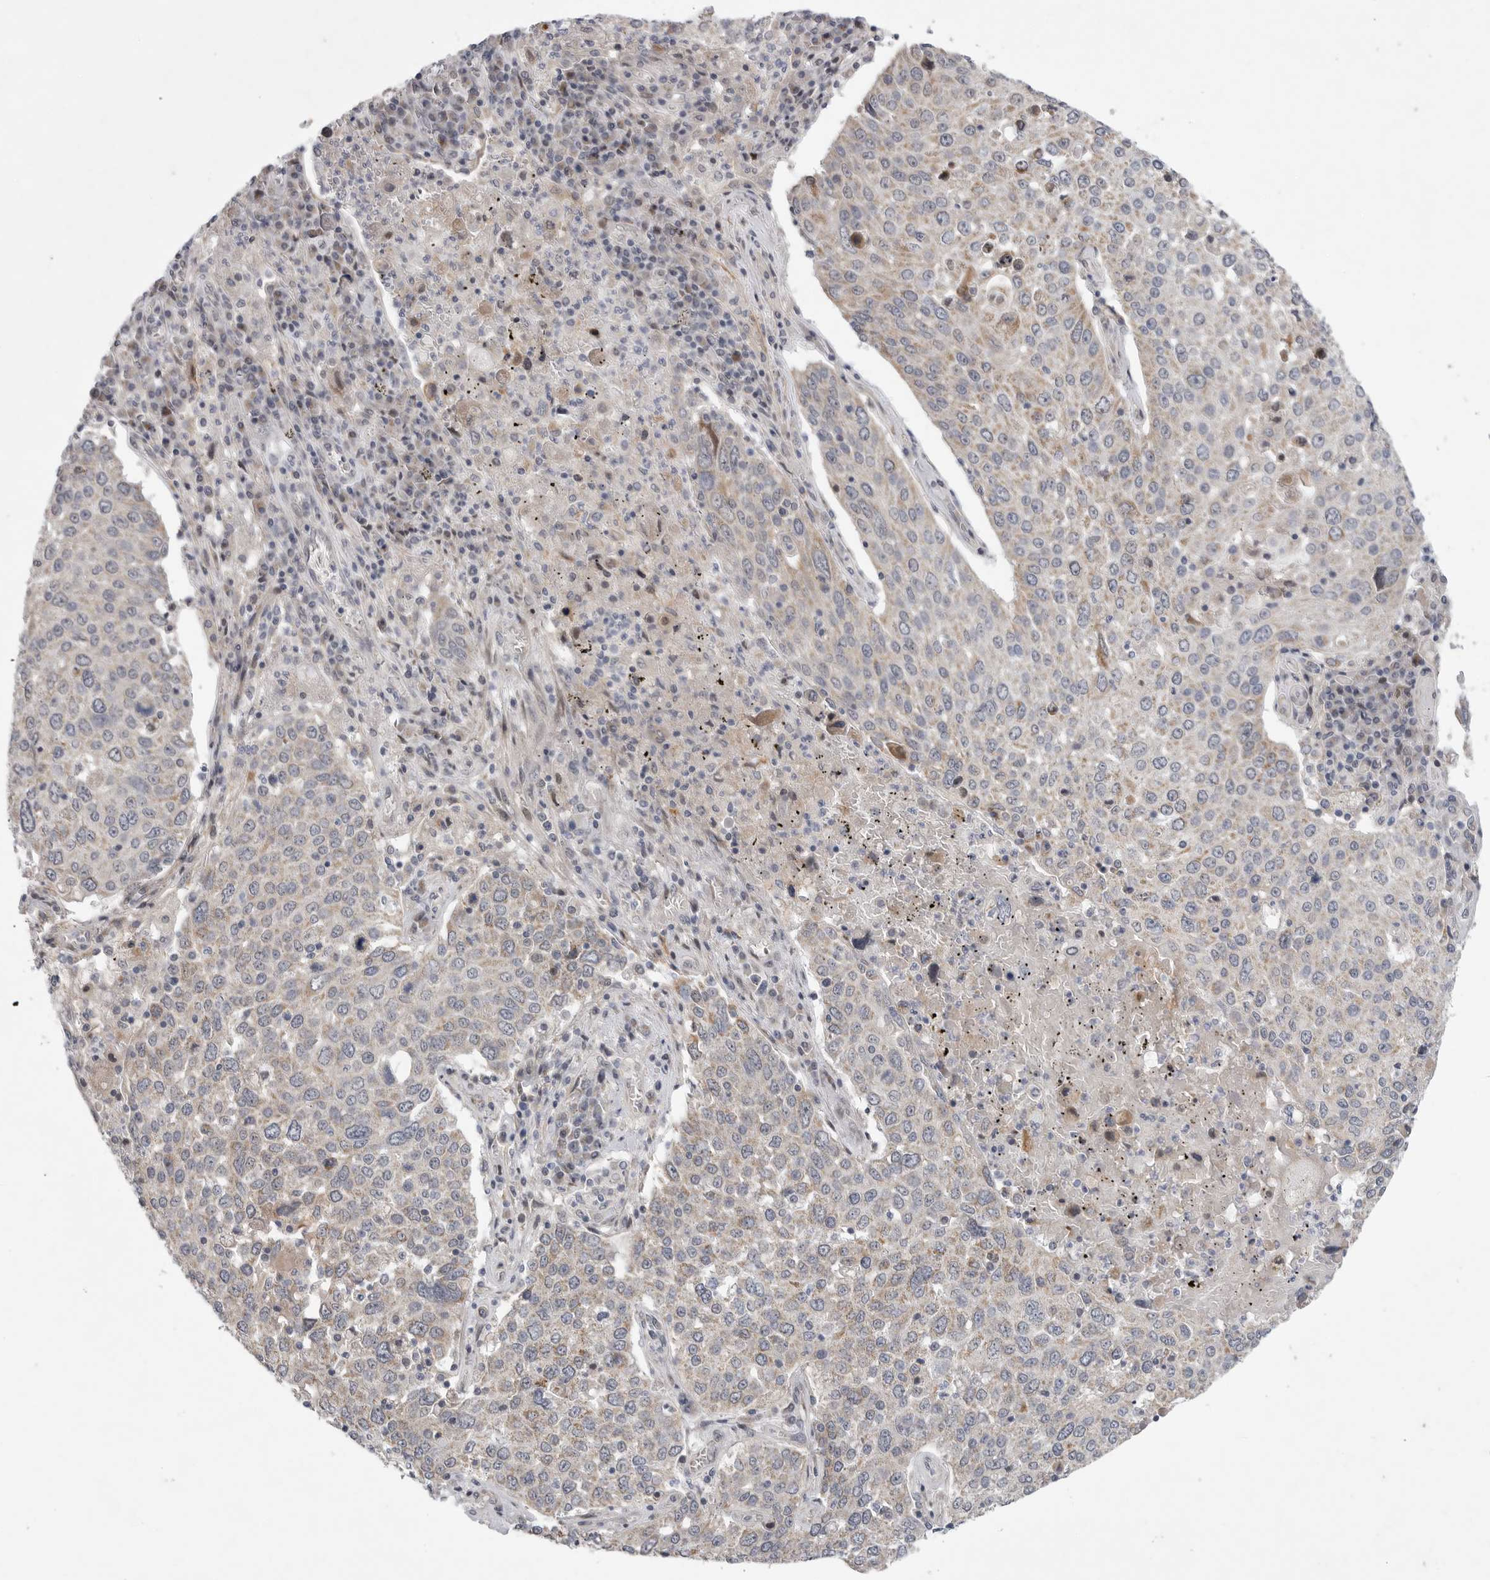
{"staining": {"intensity": "weak", "quantity": "25%-75%", "location": "cytoplasmic/membranous"}, "tissue": "lung cancer", "cell_type": "Tumor cells", "image_type": "cancer", "snomed": [{"axis": "morphology", "description": "Squamous cell carcinoma, NOS"}, {"axis": "topography", "description": "Lung"}], "caption": "Brown immunohistochemical staining in lung squamous cell carcinoma displays weak cytoplasmic/membranous staining in about 25%-75% of tumor cells.", "gene": "FBXO43", "patient": {"sex": "male", "age": 65}}